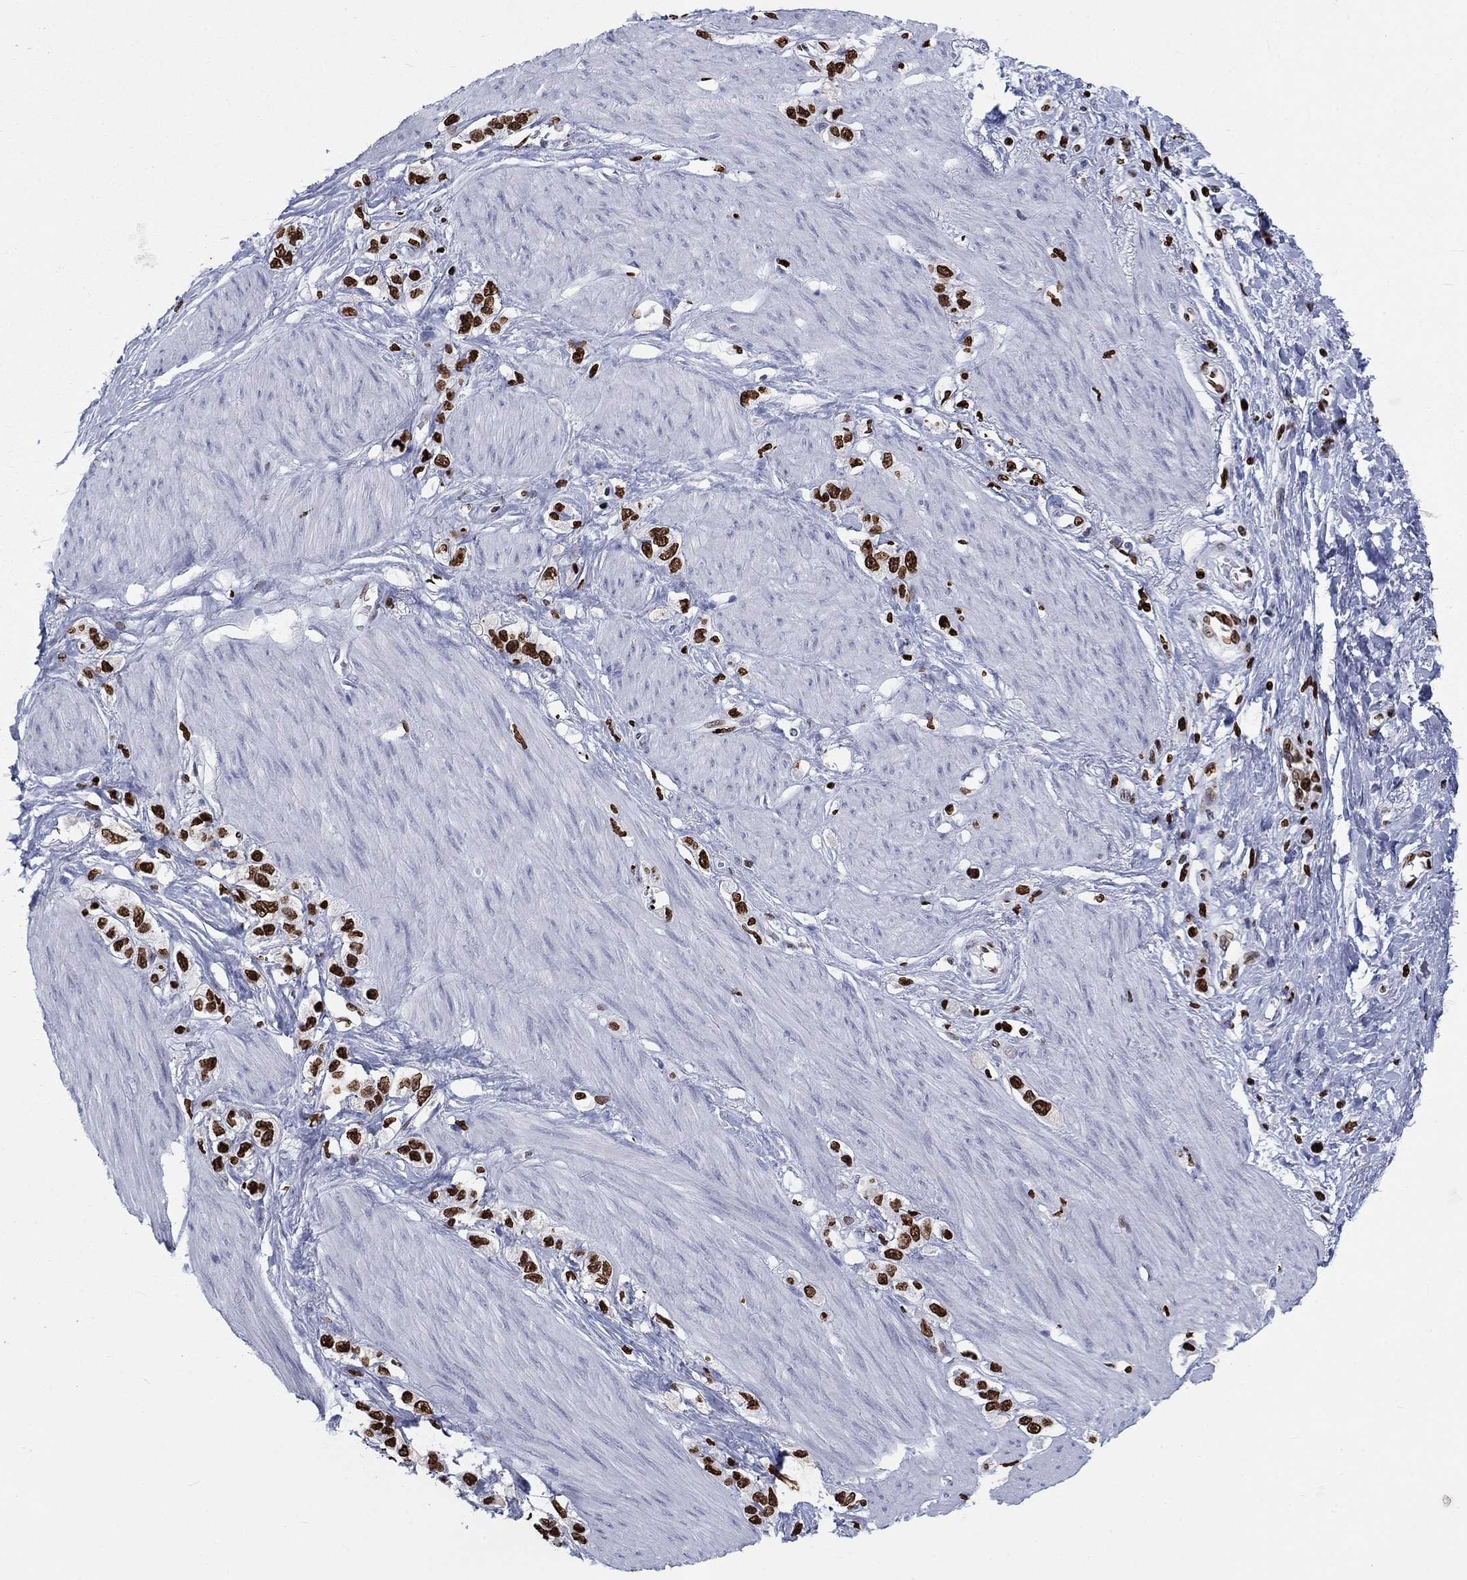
{"staining": {"intensity": "strong", "quantity": ">75%", "location": "nuclear"}, "tissue": "stomach cancer", "cell_type": "Tumor cells", "image_type": "cancer", "snomed": [{"axis": "morphology", "description": "Normal tissue, NOS"}, {"axis": "morphology", "description": "Adenocarcinoma, NOS"}, {"axis": "morphology", "description": "Adenocarcinoma, High grade"}, {"axis": "topography", "description": "Stomach, upper"}, {"axis": "topography", "description": "Stomach"}], "caption": "An image of stomach adenocarcinoma (high-grade) stained for a protein shows strong nuclear brown staining in tumor cells. The staining was performed using DAB to visualize the protein expression in brown, while the nuclei were stained in blue with hematoxylin (Magnification: 20x).", "gene": "H1-5", "patient": {"sex": "female", "age": 65}}